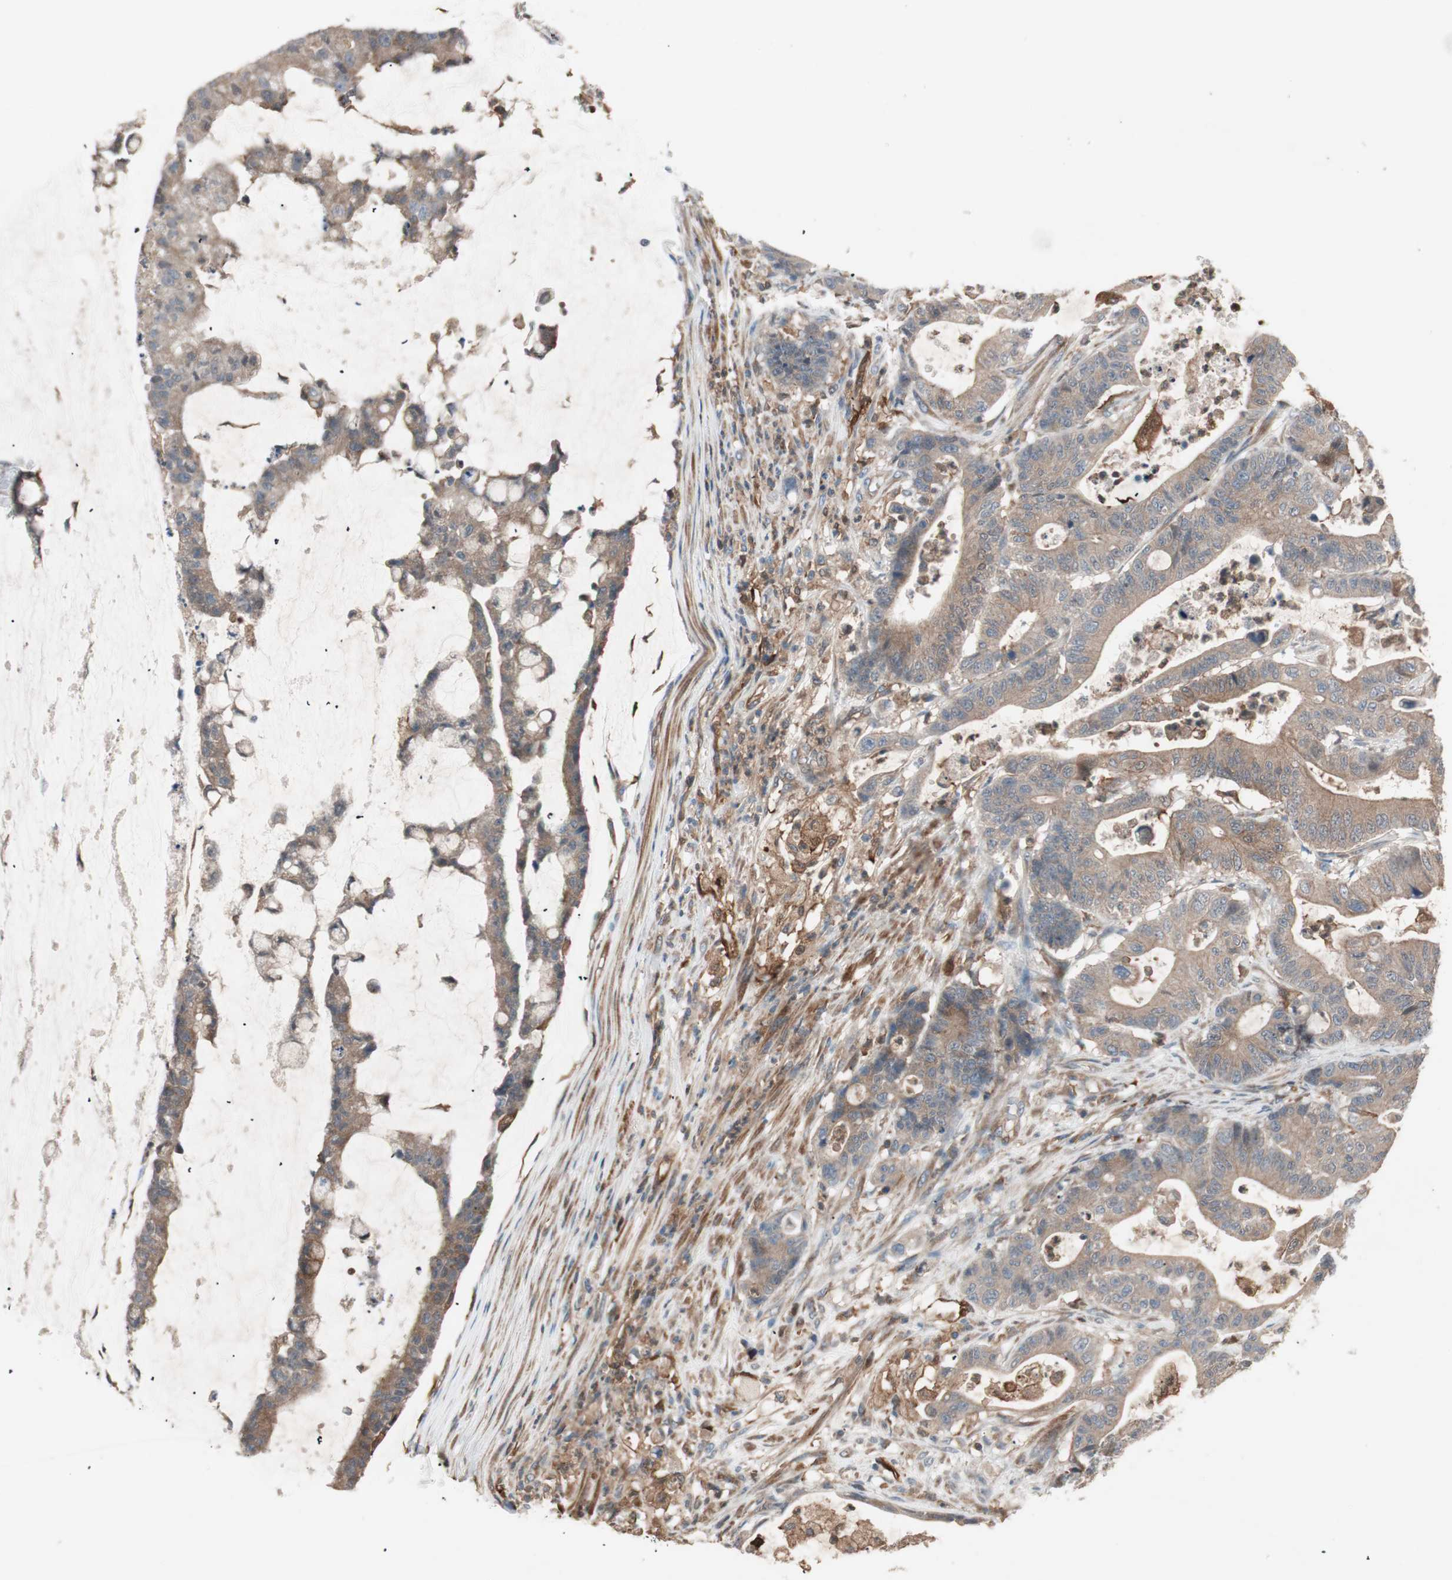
{"staining": {"intensity": "moderate", "quantity": ">75%", "location": "cytoplasmic/membranous"}, "tissue": "colorectal cancer", "cell_type": "Tumor cells", "image_type": "cancer", "snomed": [{"axis": "morphology", "description": "Adenocarcinoma, NOS"}, {"axis": "topography", "description": "Colon"}], "caption": "Immunohistochemistry (IHC) photomicrograph of neoplastic tissue: human colorectal adenocarcinoma stained using IHC exhibits medium levels of moderate protein expression localized specifically in the cytoplasmic/membranous of tumor cells, appearing as a cytoplasmic/membranous brown color.", "gene": "STAB1", "patient": {"sex": "female", "age": 84}}